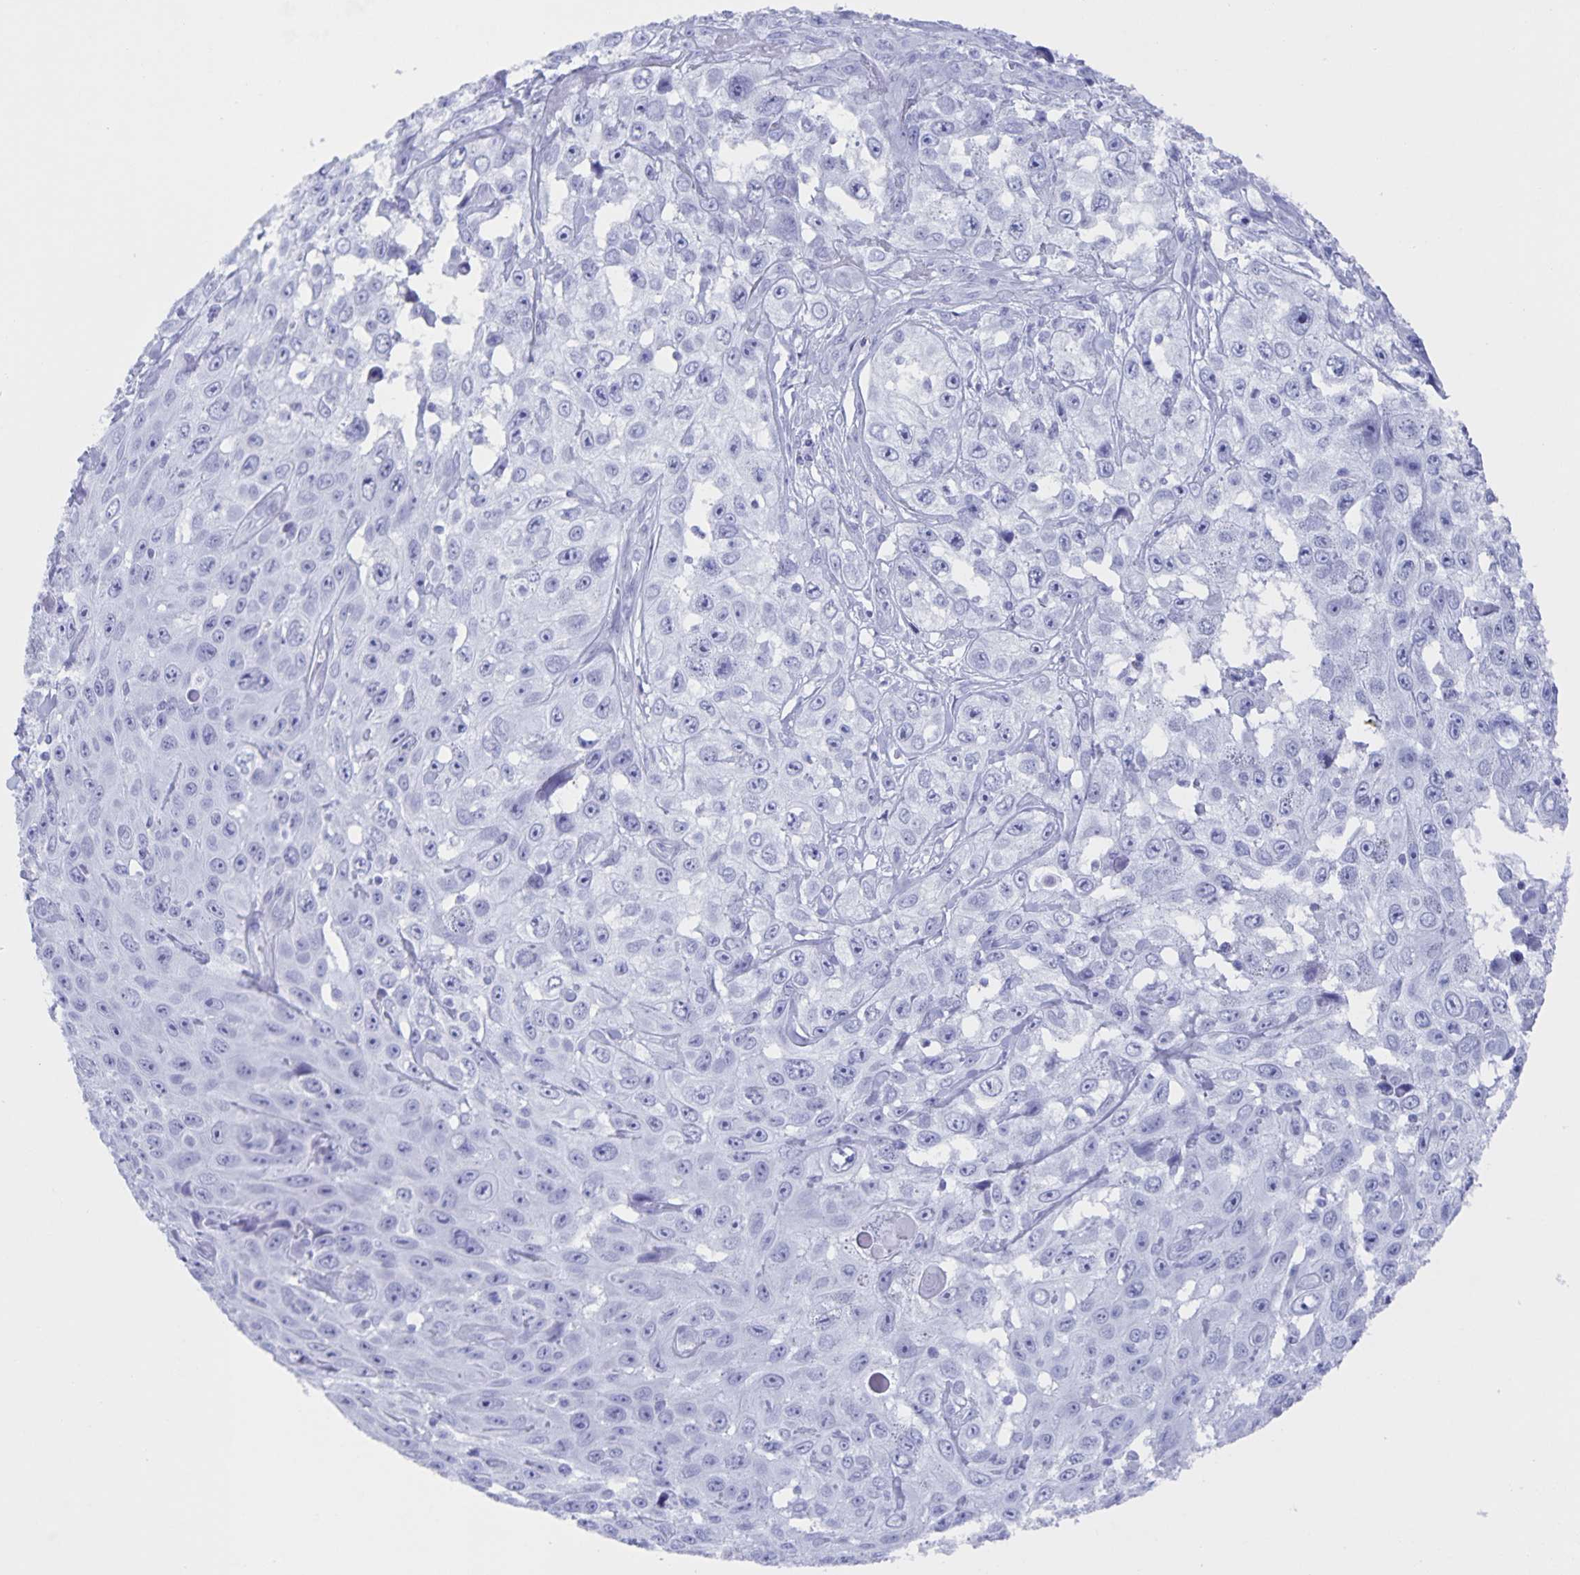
{"staining": {"intensity": "negative", "quantity": "none", "location": "none"}, "tissue": "skin cancer", "cell_type": "Tumor cells", "image_type": "cancer", "snomed": [{"axis": "morphology", "description": "Squamous cell carcinoma, NOS"}, {"axis": "topography", "description": "Skin"}], "caption": "This is a micrograph of immunohistochemistry staining of skin cancer, which shows no staining in tumor cells.", "gene": "AQP4", "patient": {"sex": "male", "age": 82}}